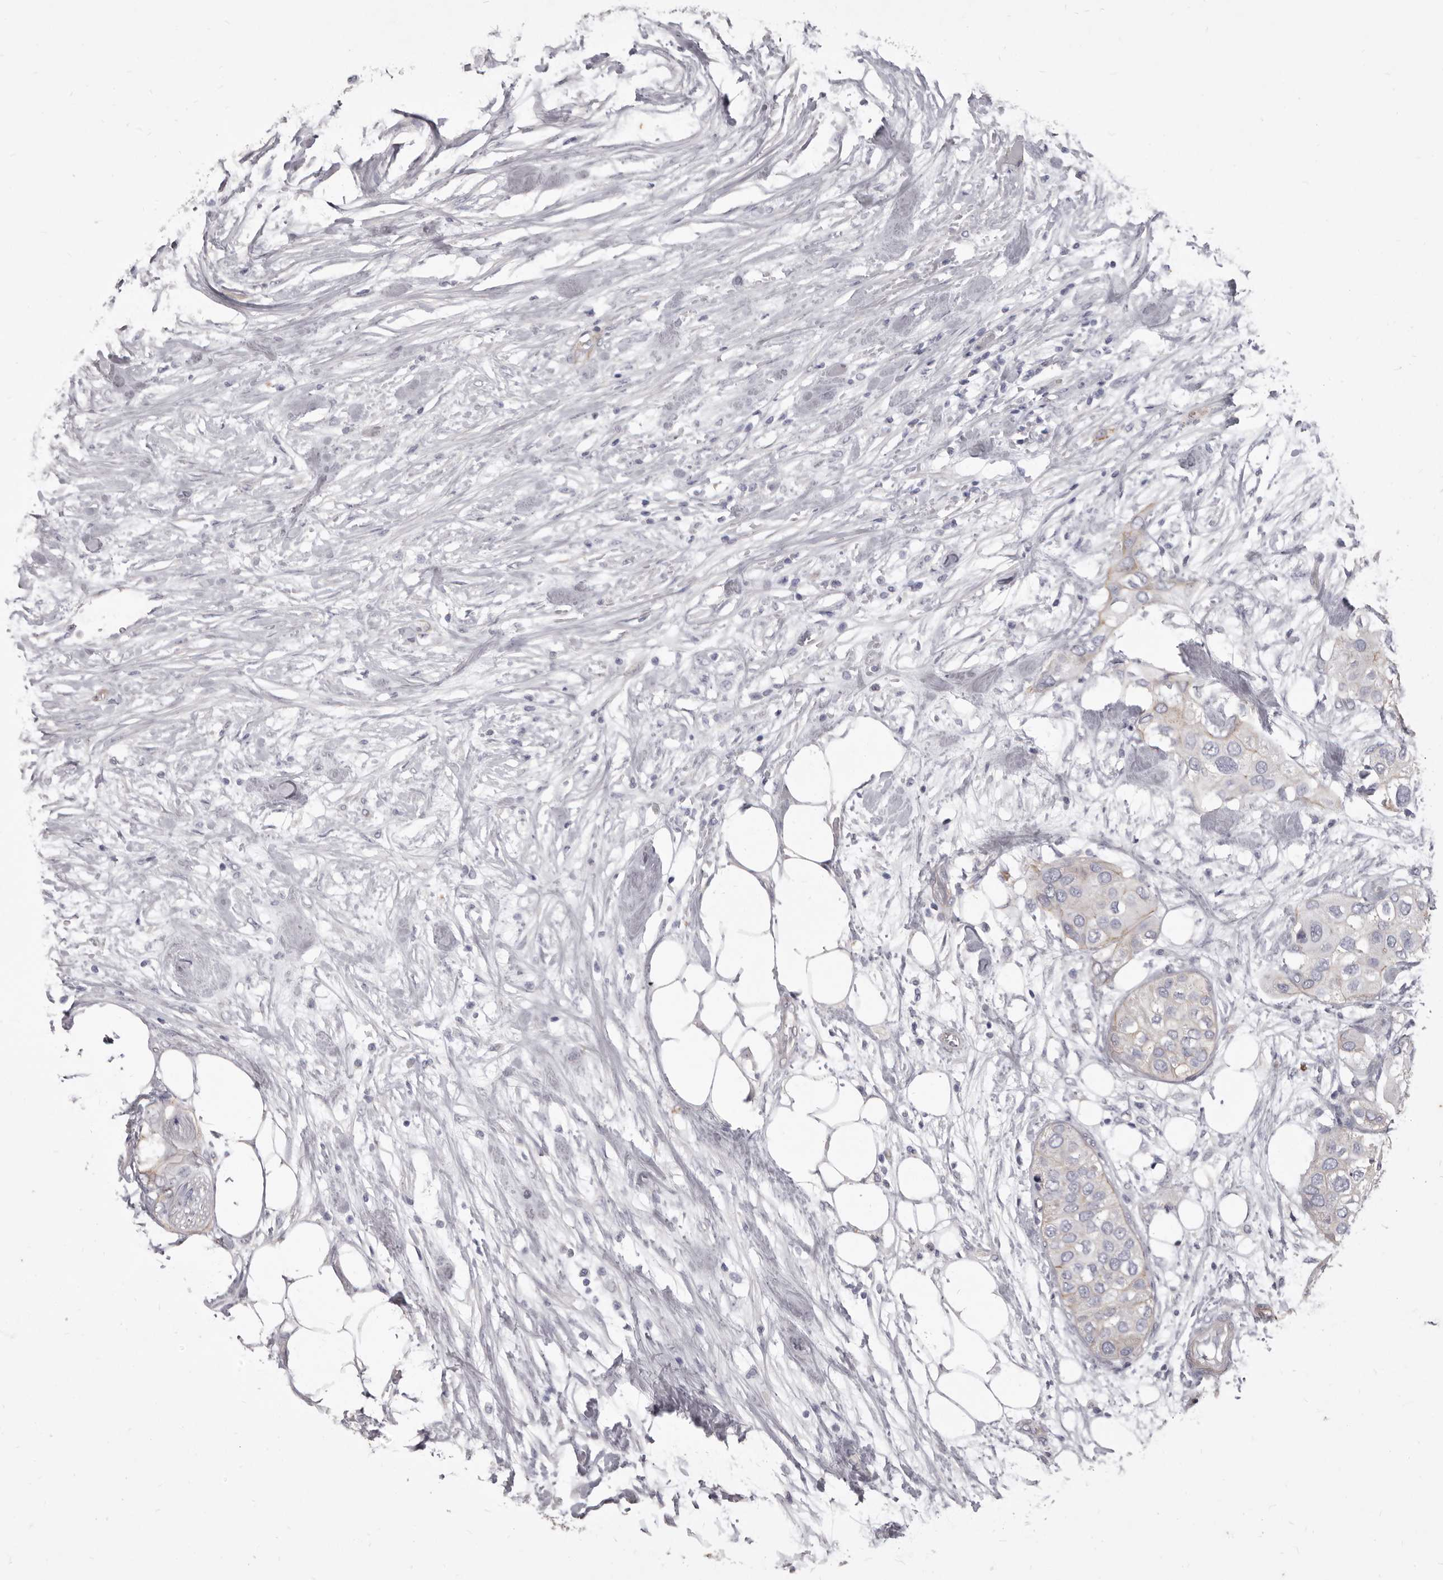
{"staining": {"intensity": "negative", "quantity": "none", "location": "none"}, "tissue": "urothelial cancer", "cell_type": "Tumor cells", "image_type": "cancer", "snomed": [{"axis": "morphology", "description": "Urothelial carcinoma, High grade"}, {"axis": "topography", "description": "Urinary bladder"}], "caption": "IHC micrograph of neoplastic tissue: human high-grade urothelial carcinoma stained with DAB demonstrates no significant protein positivity in tumor cells.", "gene": "P2RX6", "patient": {"sex": "male", "age": 64}}